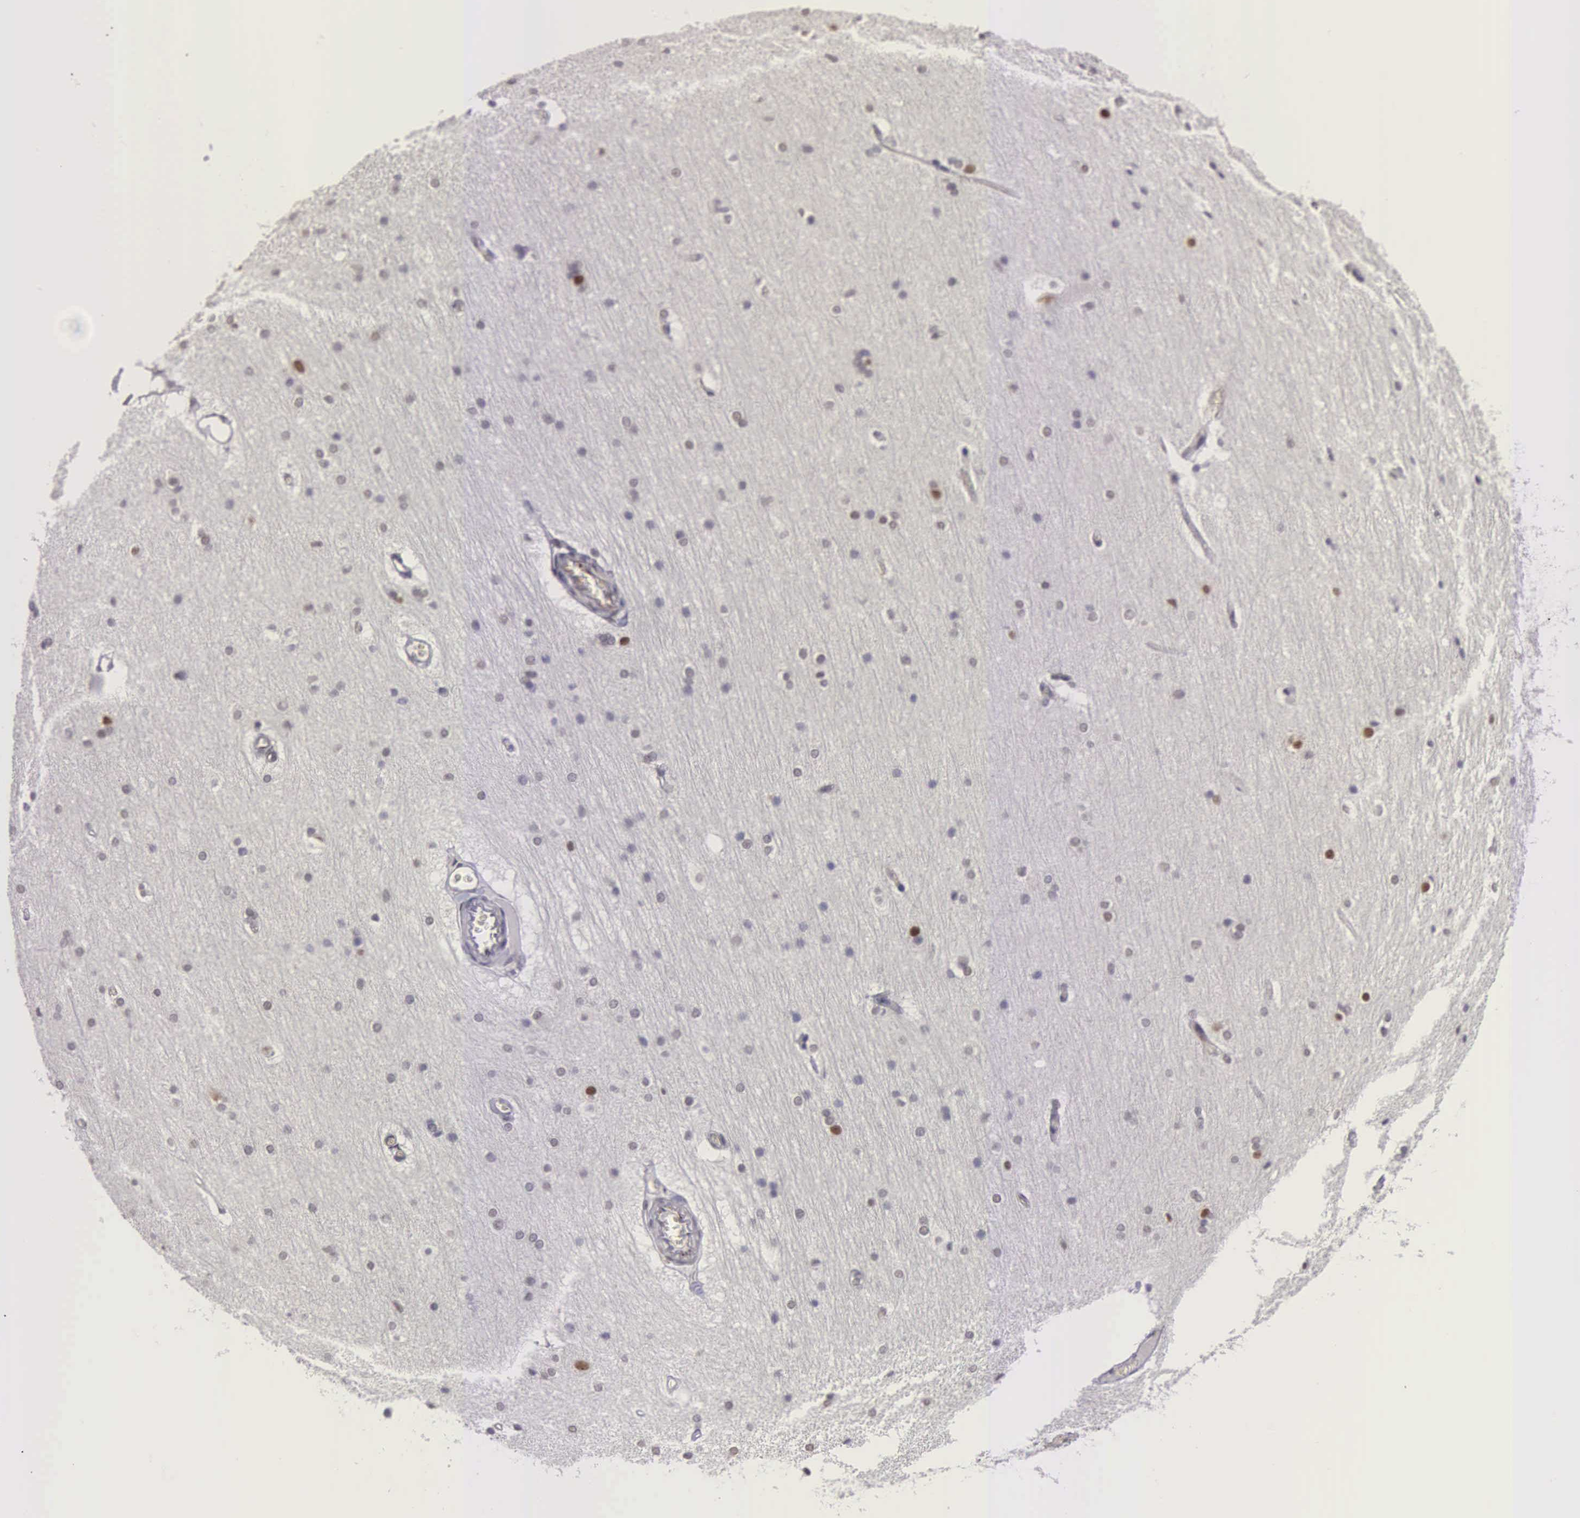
{"staining": {"intensity": "negative", "quantity": "none", "location": "none"}, "tissue": "cerebral cortex", "cell_type": "Endothelial cells", "image_type": "normal", "snomed": [{"axis": "morphology", "description": "Normal tissue, NOS"}, {"axis": "topography", "description": "Cerebral cortex"}, {"axis": "topography", "description": "Hippocampus"}], "caption": "Cerebral cortex stained for a protein using immunohistochemistry (IHC) reveals no expression endothelial cells.", "gene": "MORC2", "patient": {"sex": "female", "age": 19}}